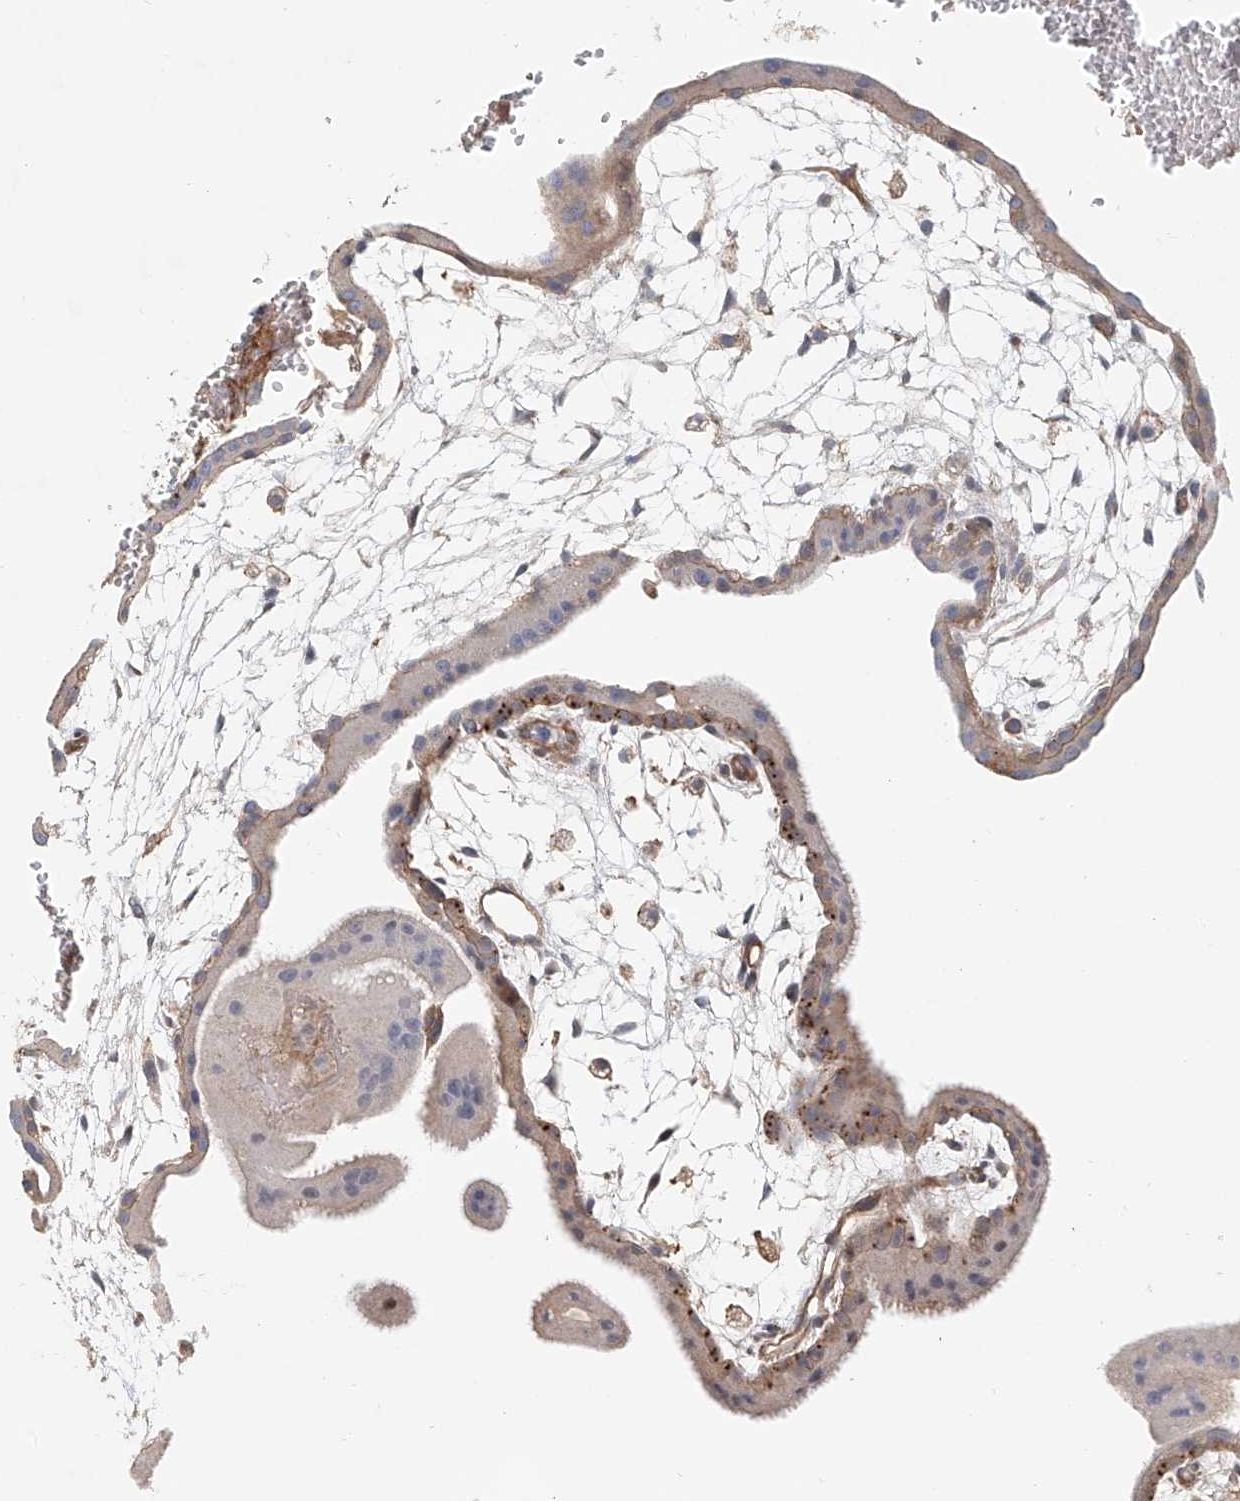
{"staining": {"intensity": "weak", "quantity": "25%-75%", "location": "cytoplasmic/membranous"}, "tissue": "placenta", "cell_type": "Decidual cells", "image_type": "normal", "snomed": [{"axis": "morphology", "description": "Normal tissue, NOS"}, {"axis": "topography", "description": "Placenta"}], "caption": "Immunohistochemical staining of unremarkable human placenta exhibits 25%-75% levels of weak cytoplasmic/membranous protein positivity in about 25%-75% of decidual cells. The staining is performed using DAB brown chromogen to label protein expression. The nuclei are counter-stained blue using hematoxylin.", "gene": "FRYL", "patient": {"sex": "female", "age": 35}}